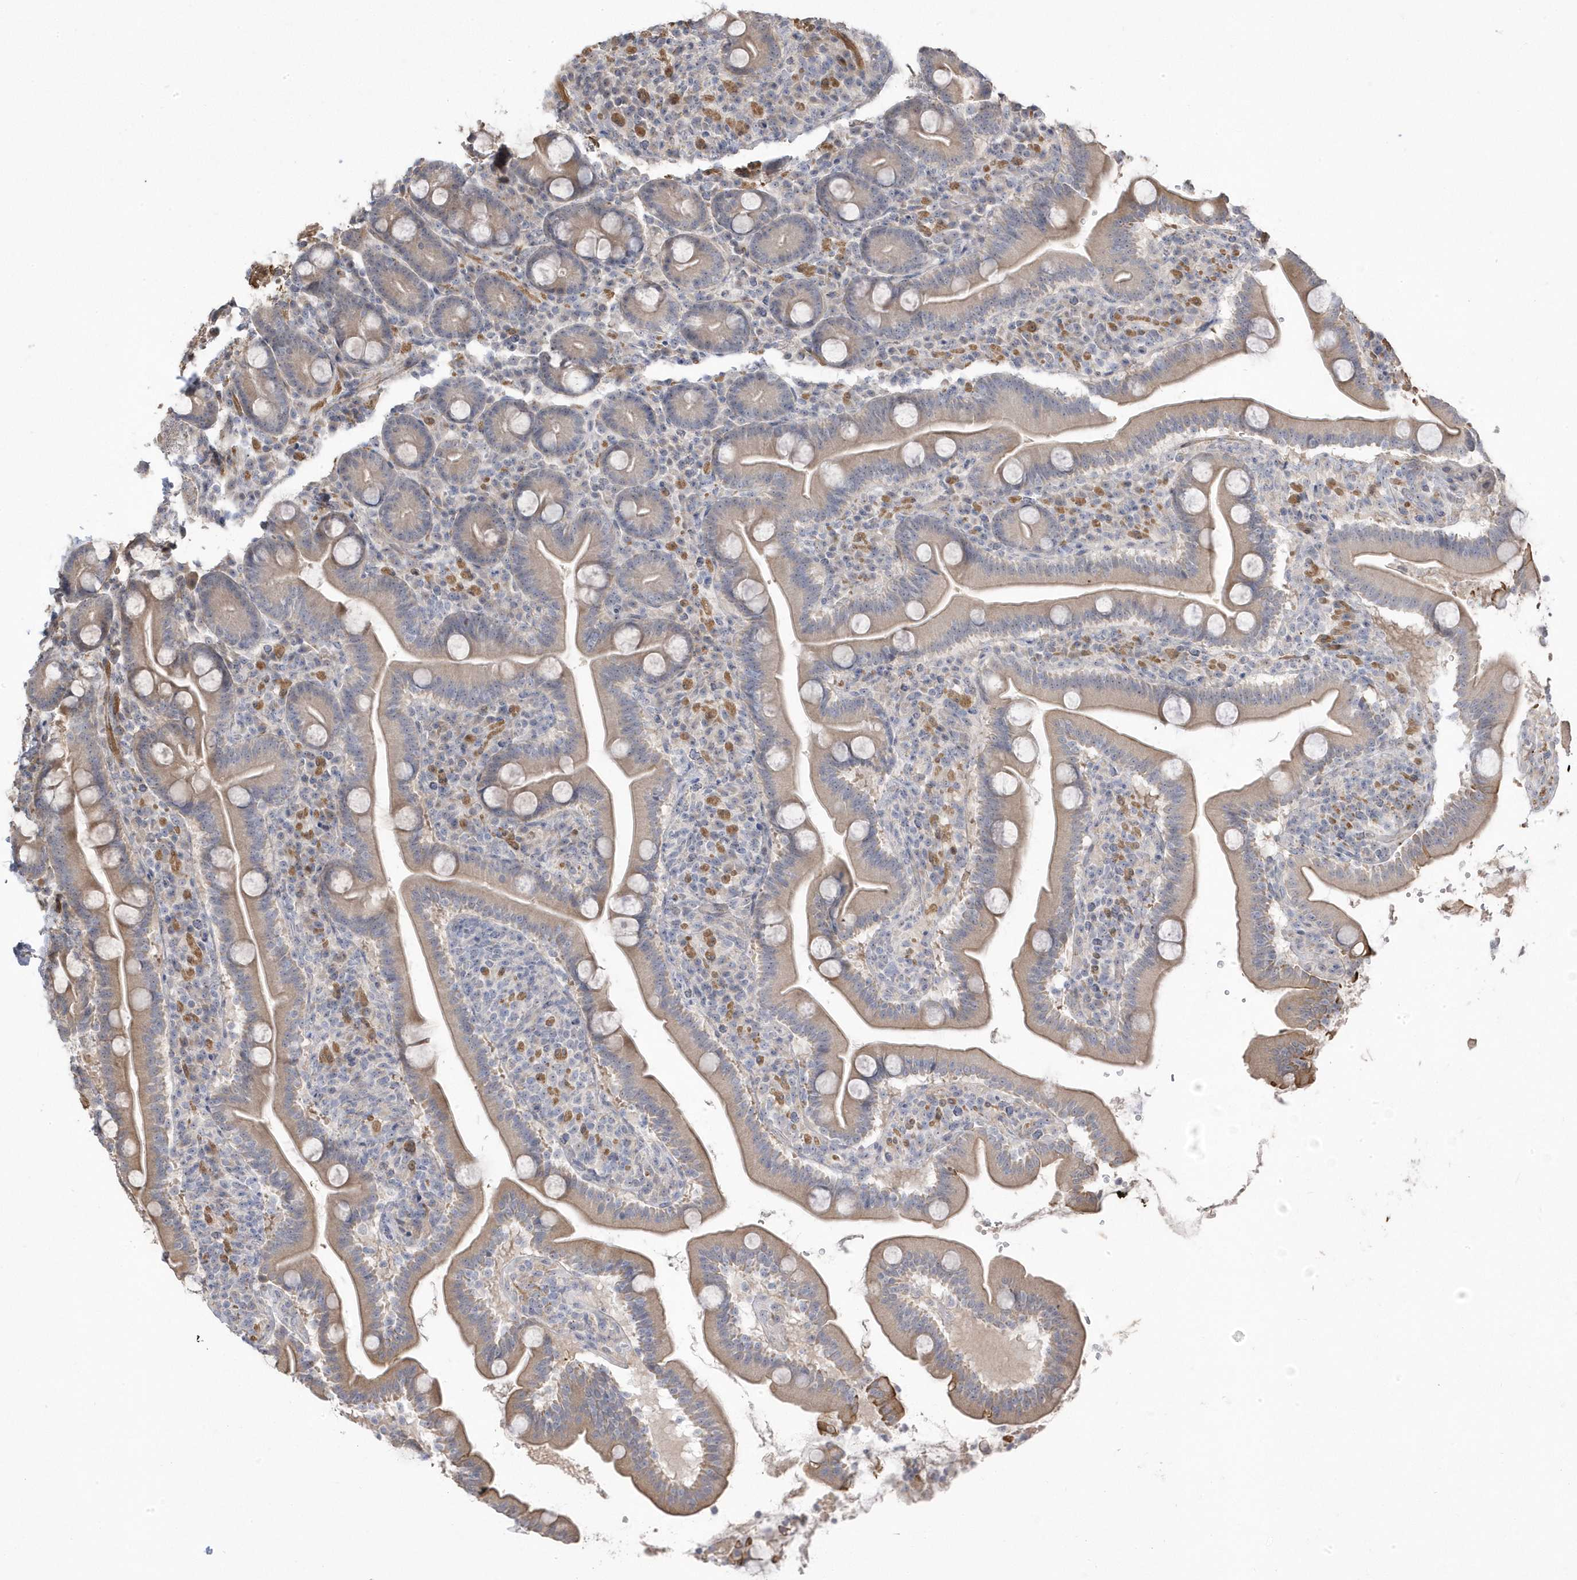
{"staining": {"intensity": "moderate", "quantity": "25%-75%", "location": "cytoplasmic/membranous"}, "tissue": "duodenum", "cell_type": "Glandular cells", "image_type": "normal", "snomed": [{"axis": "morphology", "description": "Normal tissue, NOS"}, {"axis": "topography", "description": "Duodenum"}], "caption": "Protein expression analysis of benign duodenum demonstrates moderate cytoplasmic/membranous positivity in approximately 25%-75% of glandular cells. (DAB IHC with brightfield microscopy, high magnification).", "gene": "GTPBP6", "patient": {"sex": "male", "age": 35}}